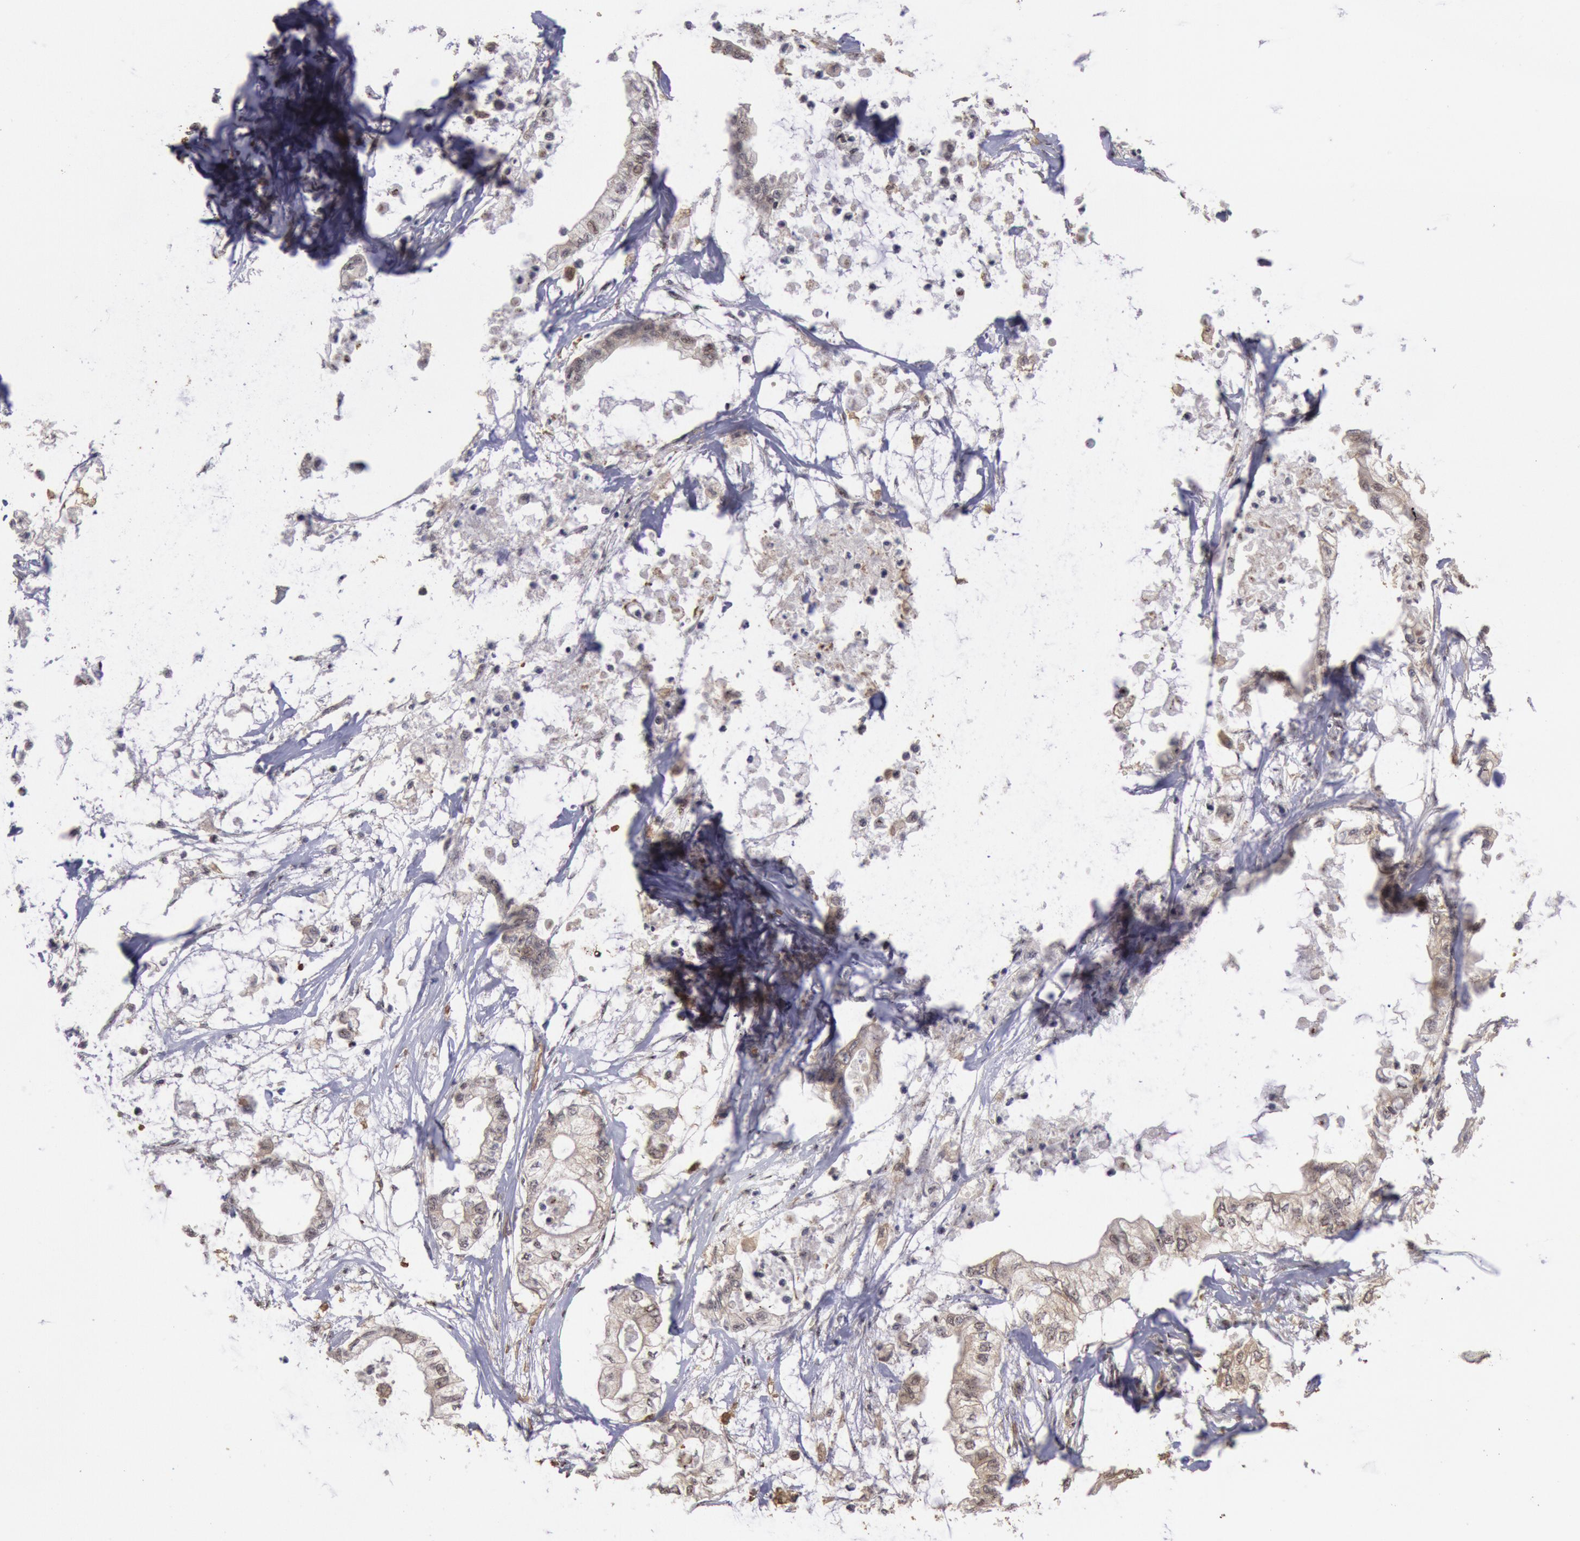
{"staining": {"intensity": "weak", "quantity": ">75%", "location": "cytoplasmic/membranous"}, "tissue": "pancreatic cancer", "cell_type": "Tumor cells", "image_type": "cancer", "snomed": [{"axis": "morphology", "description": "Adenocarcinoma, NOS"}, {"axis": "topography", "description": "Pancreas"}], "caption": "A high-resolution photomicrograph shows immunohistochemistry (IHC) staining of pancreatic adenocarcinoma, which reveals weak cytoplasmic/membranous positivity in about >75% of tumor cells.", "gene": "STX17", "patient": {"sex": "male", "age": 79}}